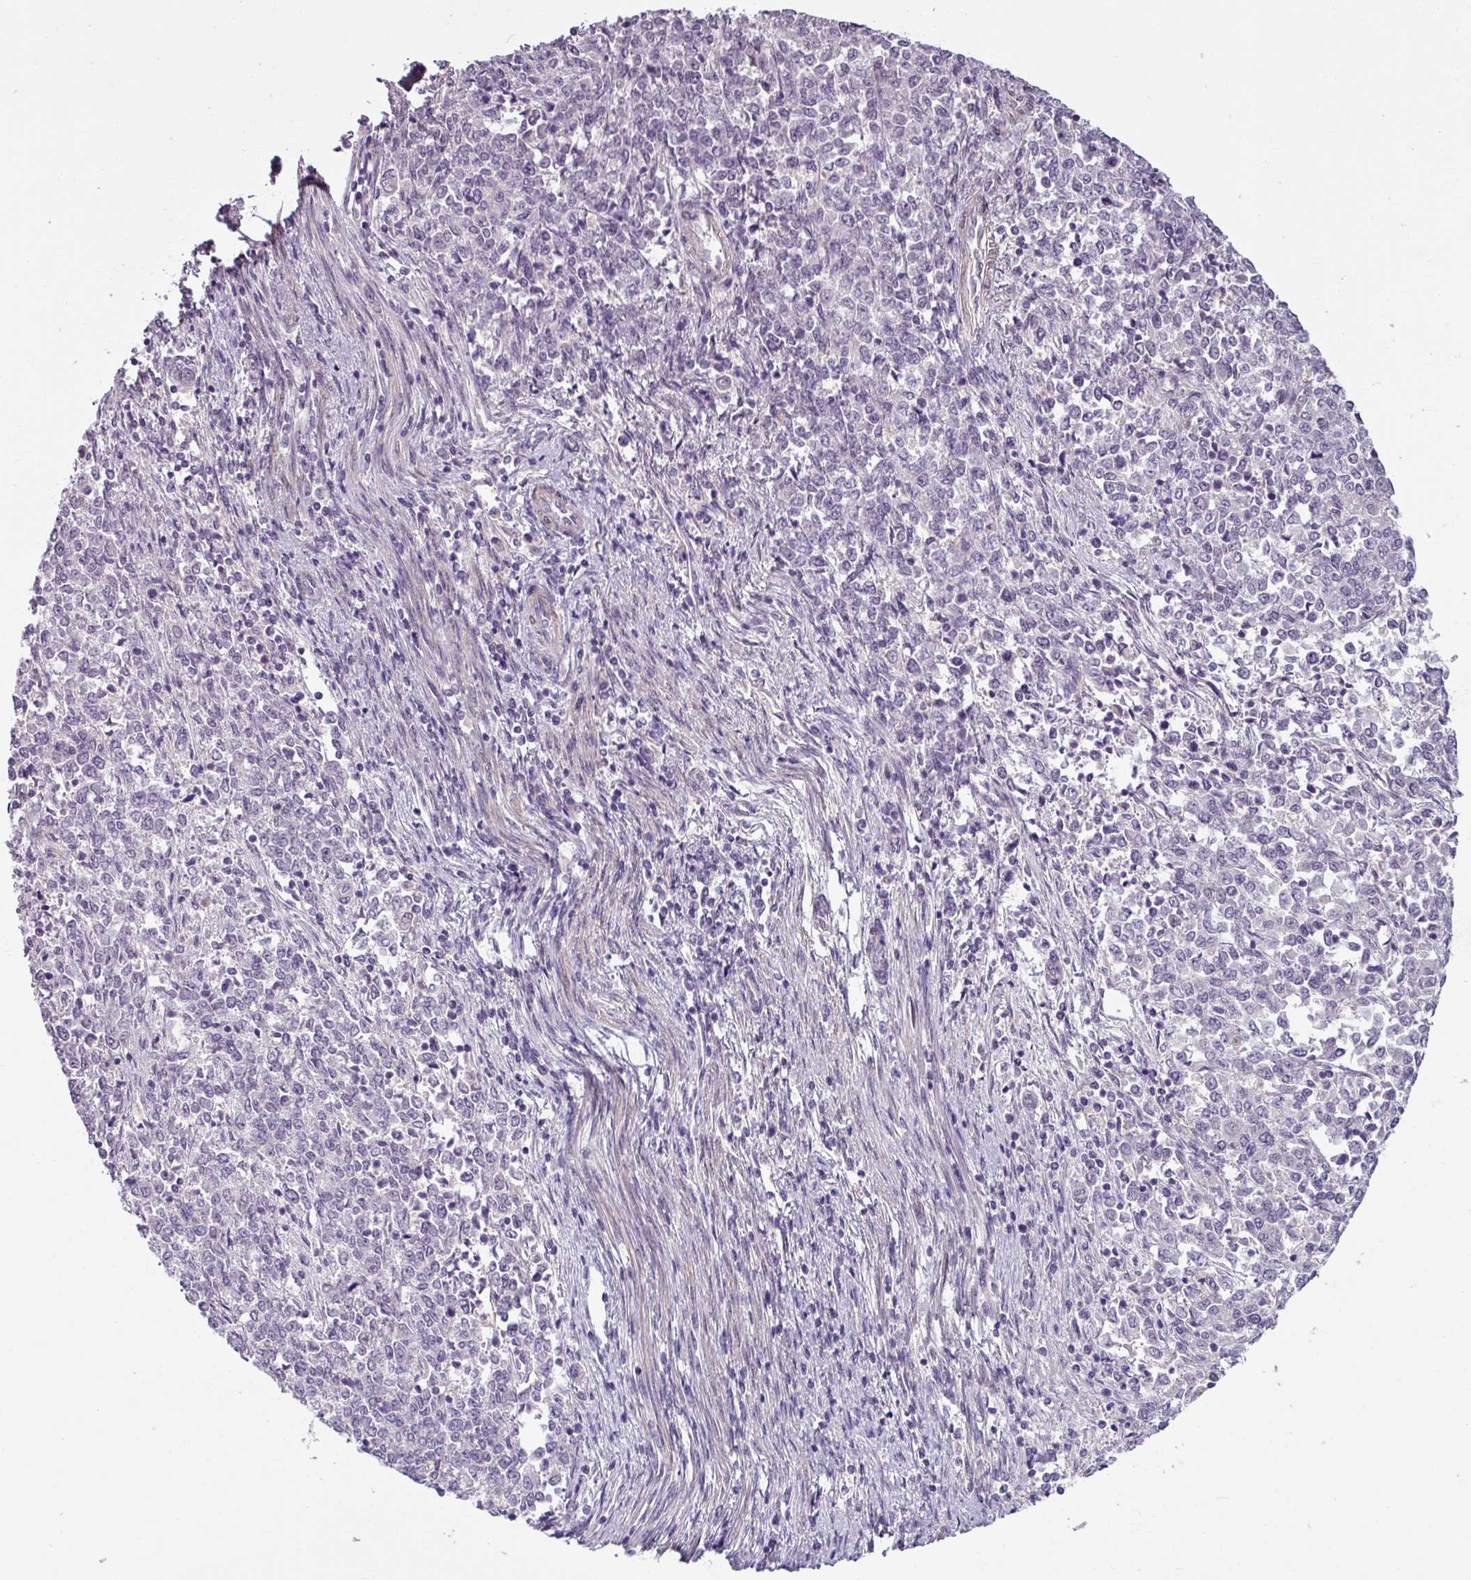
{"staining": {"intensity": "negative", "quantity": "none", "location": "none"}, "tissue": "endometrial cancer", "cell_type": "Tumor cells", "image_type": "cancer", "snomed": [{"axis": "morphology", "description": "Adenocarcinoma, NOS"}, {"axis": "topography", "description": "Endometrium"}], "caption": "The micrograph displays no significant positivity in tumor cells of endometrial cancer.", "gene": "UVSSA", "patient": {"sex": "female", "age": 50}}